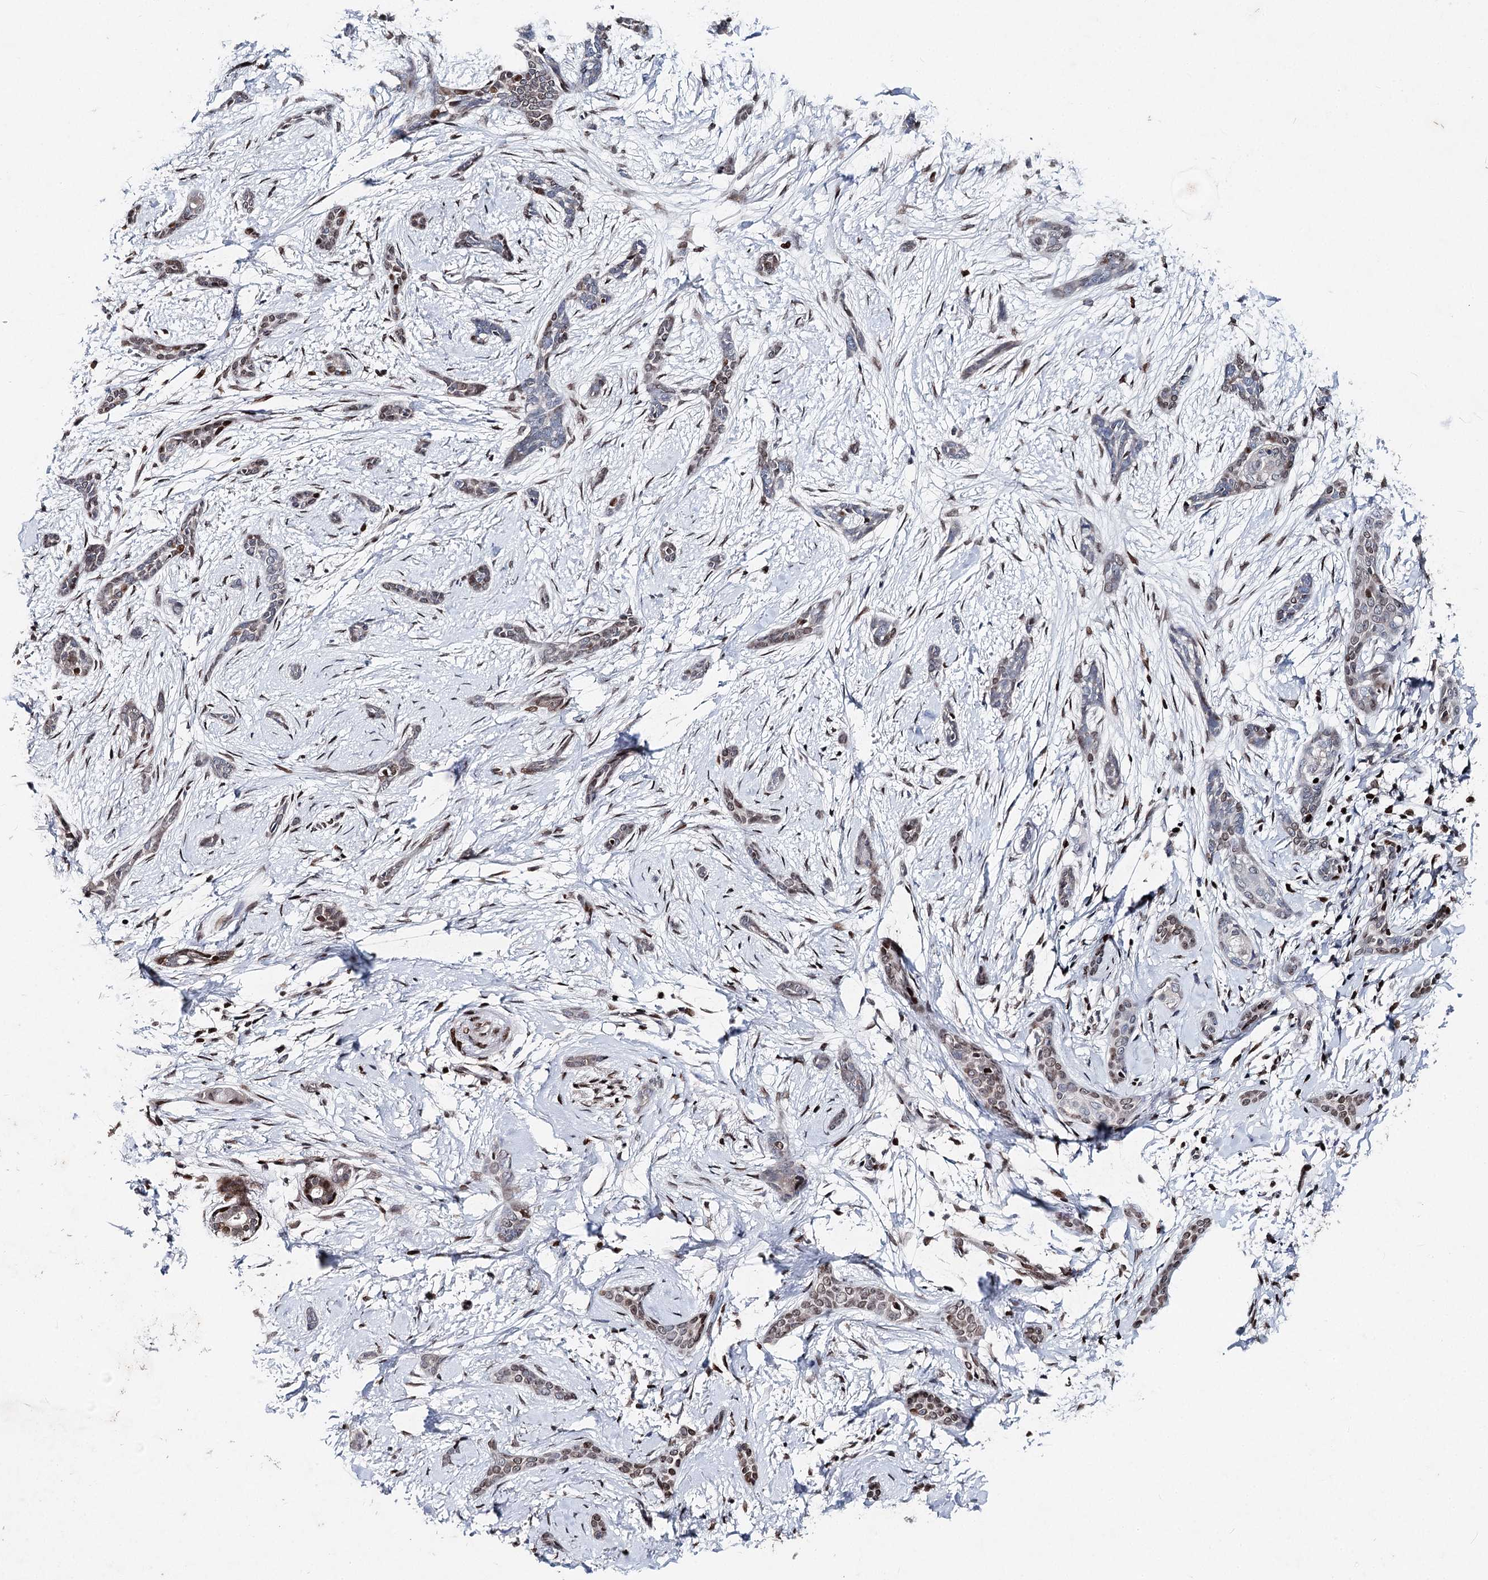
{"staining": {"intensity": "moderate", "quantity": "<25%", "location": "nuclear"}, "tissue": "skin cancer", "cell_type": "Tumor cells", "image_type": "cancer", "snomed": [{"axis": "morphology", "description": "Basal cell carcinoma"}, {"axis": "morphology", "description": "Adnexal tumor, benign"}, {"axis": "topography", "description": "Skin"}], "caption": "Skin basal cell carcinoma stained with immunohistochemistry displays moderate nuclear staining in approximately <25% of tumor cells.", "gene": "FRMD4A", "patient": {"sex": "female", "age": 42}}